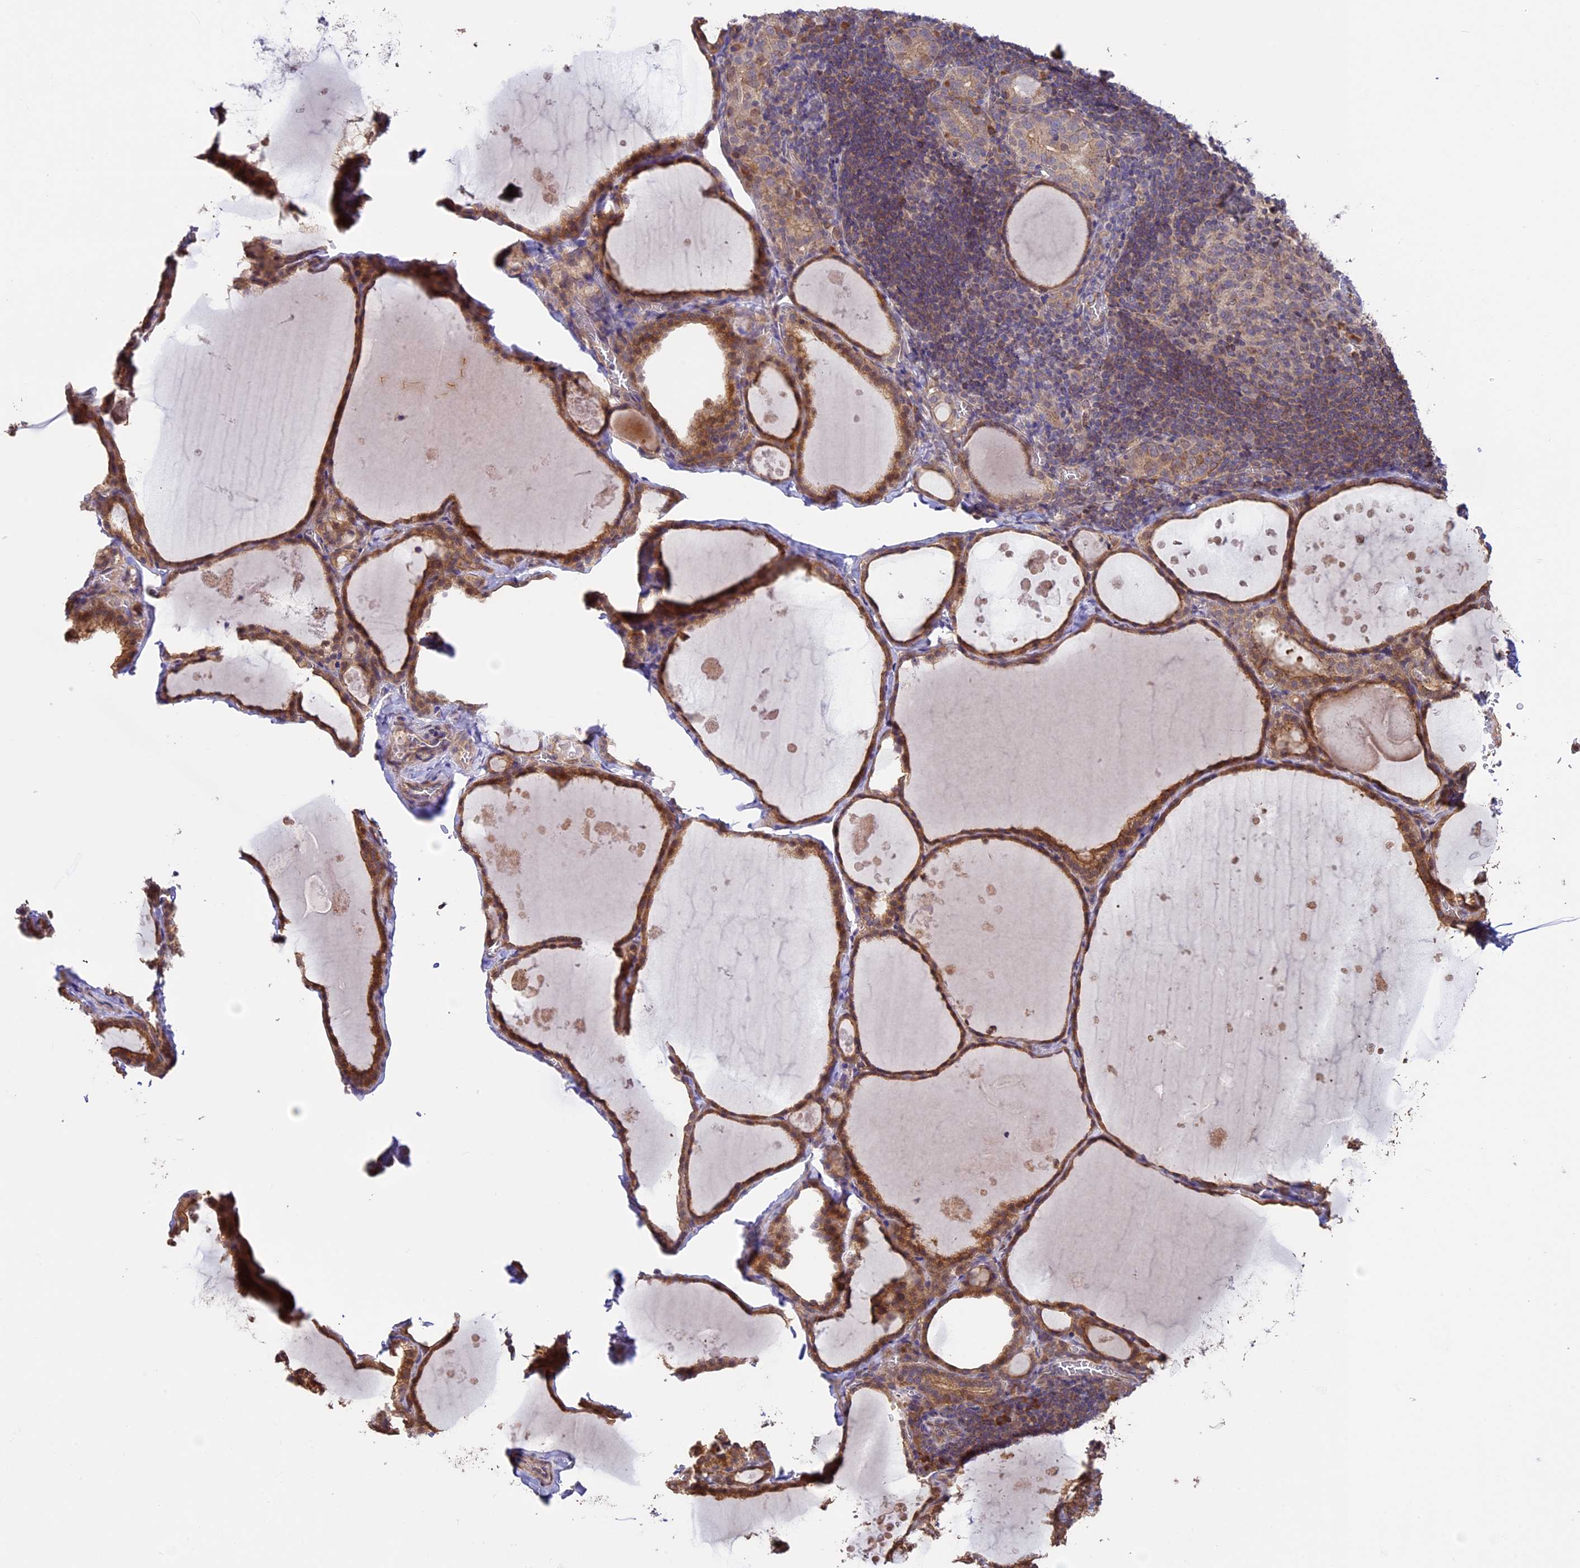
{"staining": {"intensity": "moderate", "quantity": ">75%", "location": "cytoplasmic/membranous"}, "tissue": "thyroid gland", "cell_type": "Glandular cells", "image_type": "normal", "snomed": [{"axis": "morphology", "description": "Normal tissue, NOS"}, {"axis": "topography", "description": "Thyroid gland"}], "caption": "Moderate cytoplasmic/membranous staining is identified in about >75% of glandular cells in normal thyroid gland.", "gene": "BCAS4", "patient": {"sex": "male", "age": 56}}